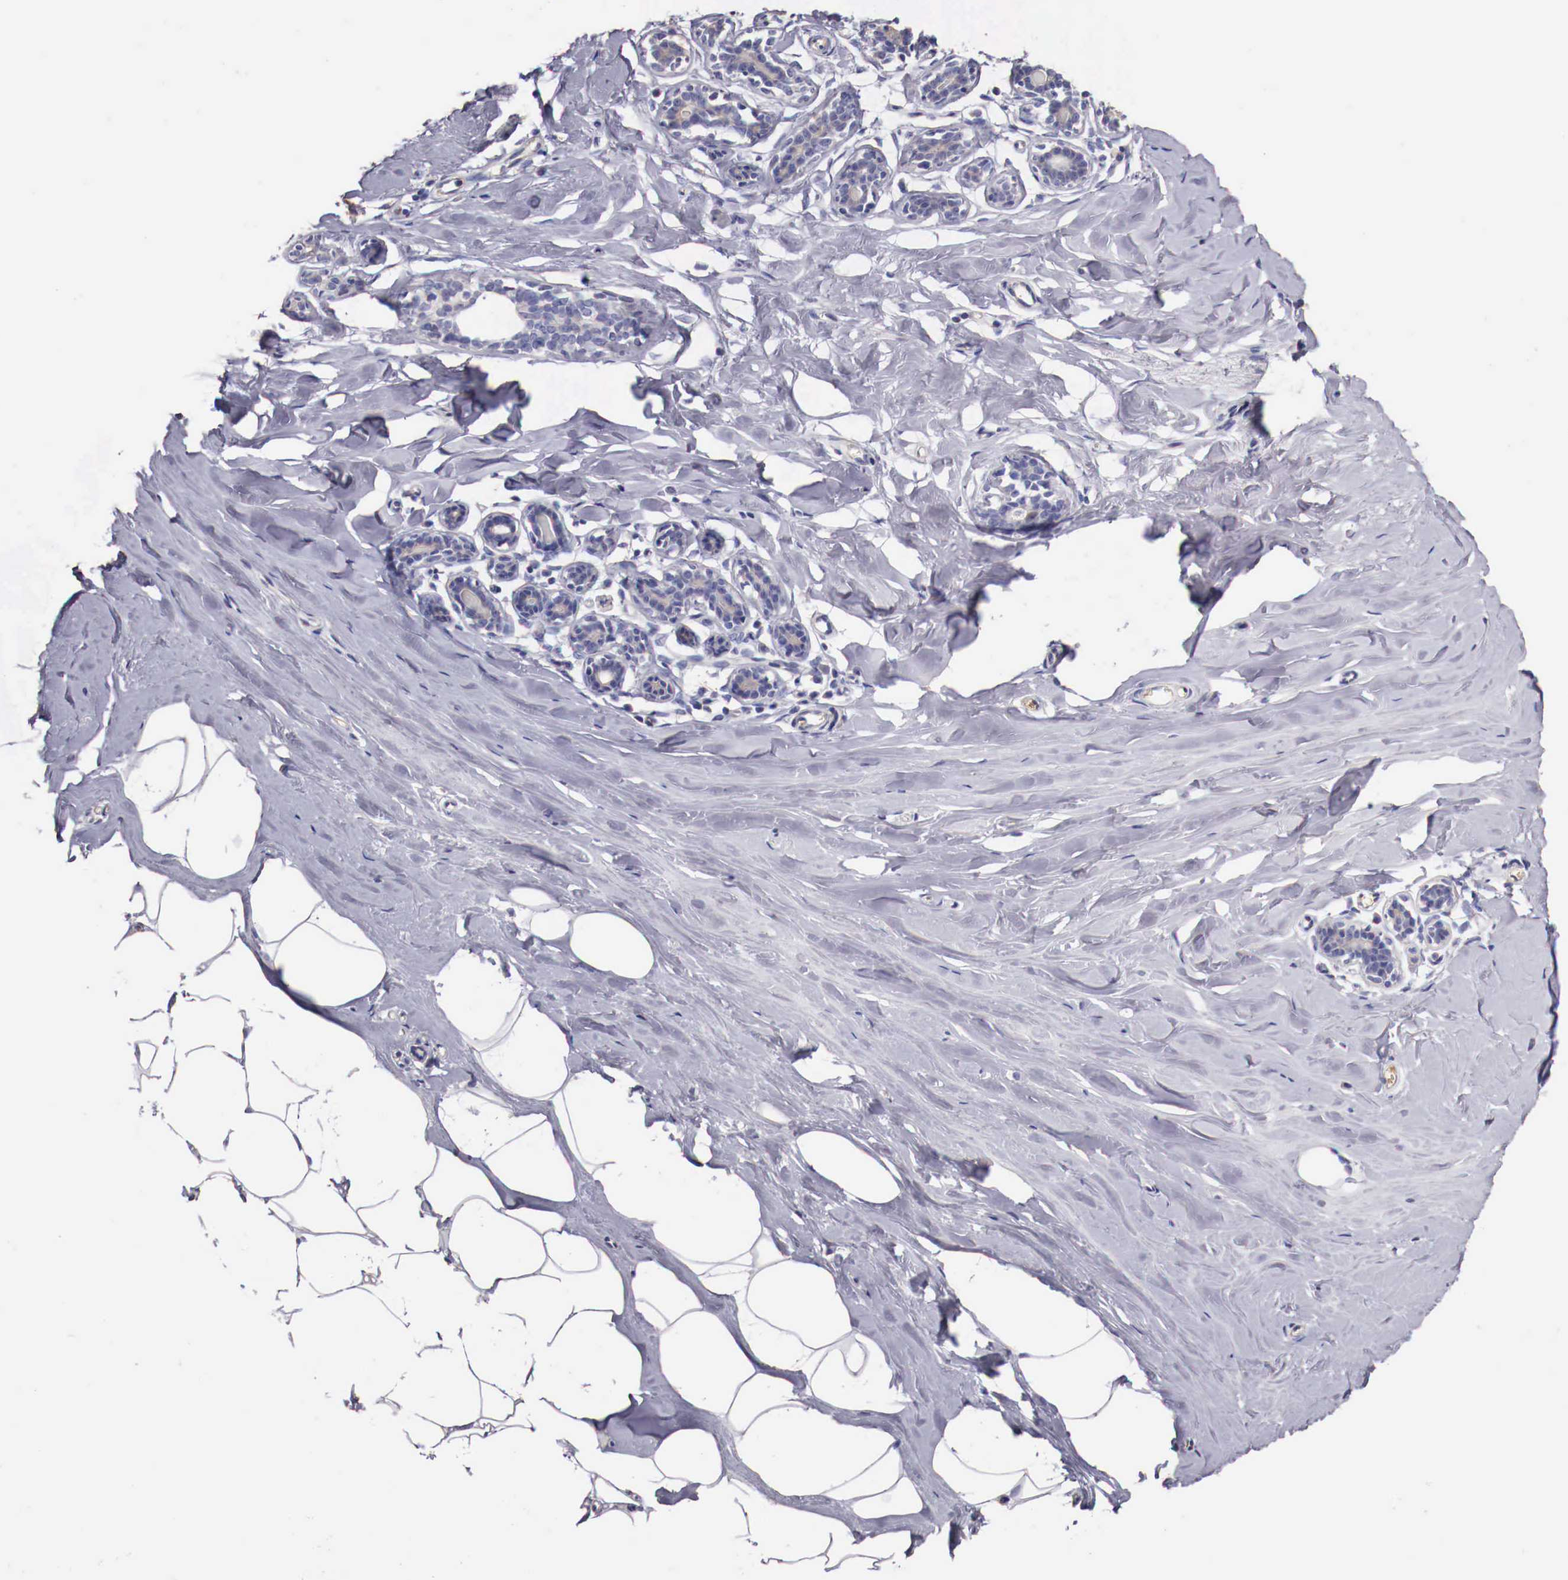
{"staining": {"intensity": "negative", "quantity": "none", "location": "none"}, "tissue": "breast", "cell_type": "Adipocytes", "image_type": "normal", "snomed": [{"axis": "morphology", "description": "Normal tissue, NOS"}, {"axis": "topography", "description": "Breast"}], "caption": "Human breast stained for a protein using immunohistochemistry (IHC) shows no positivity in adipocytes.", "gene": "PITPNA", "patient": {"sex": "female", "age": 45}}